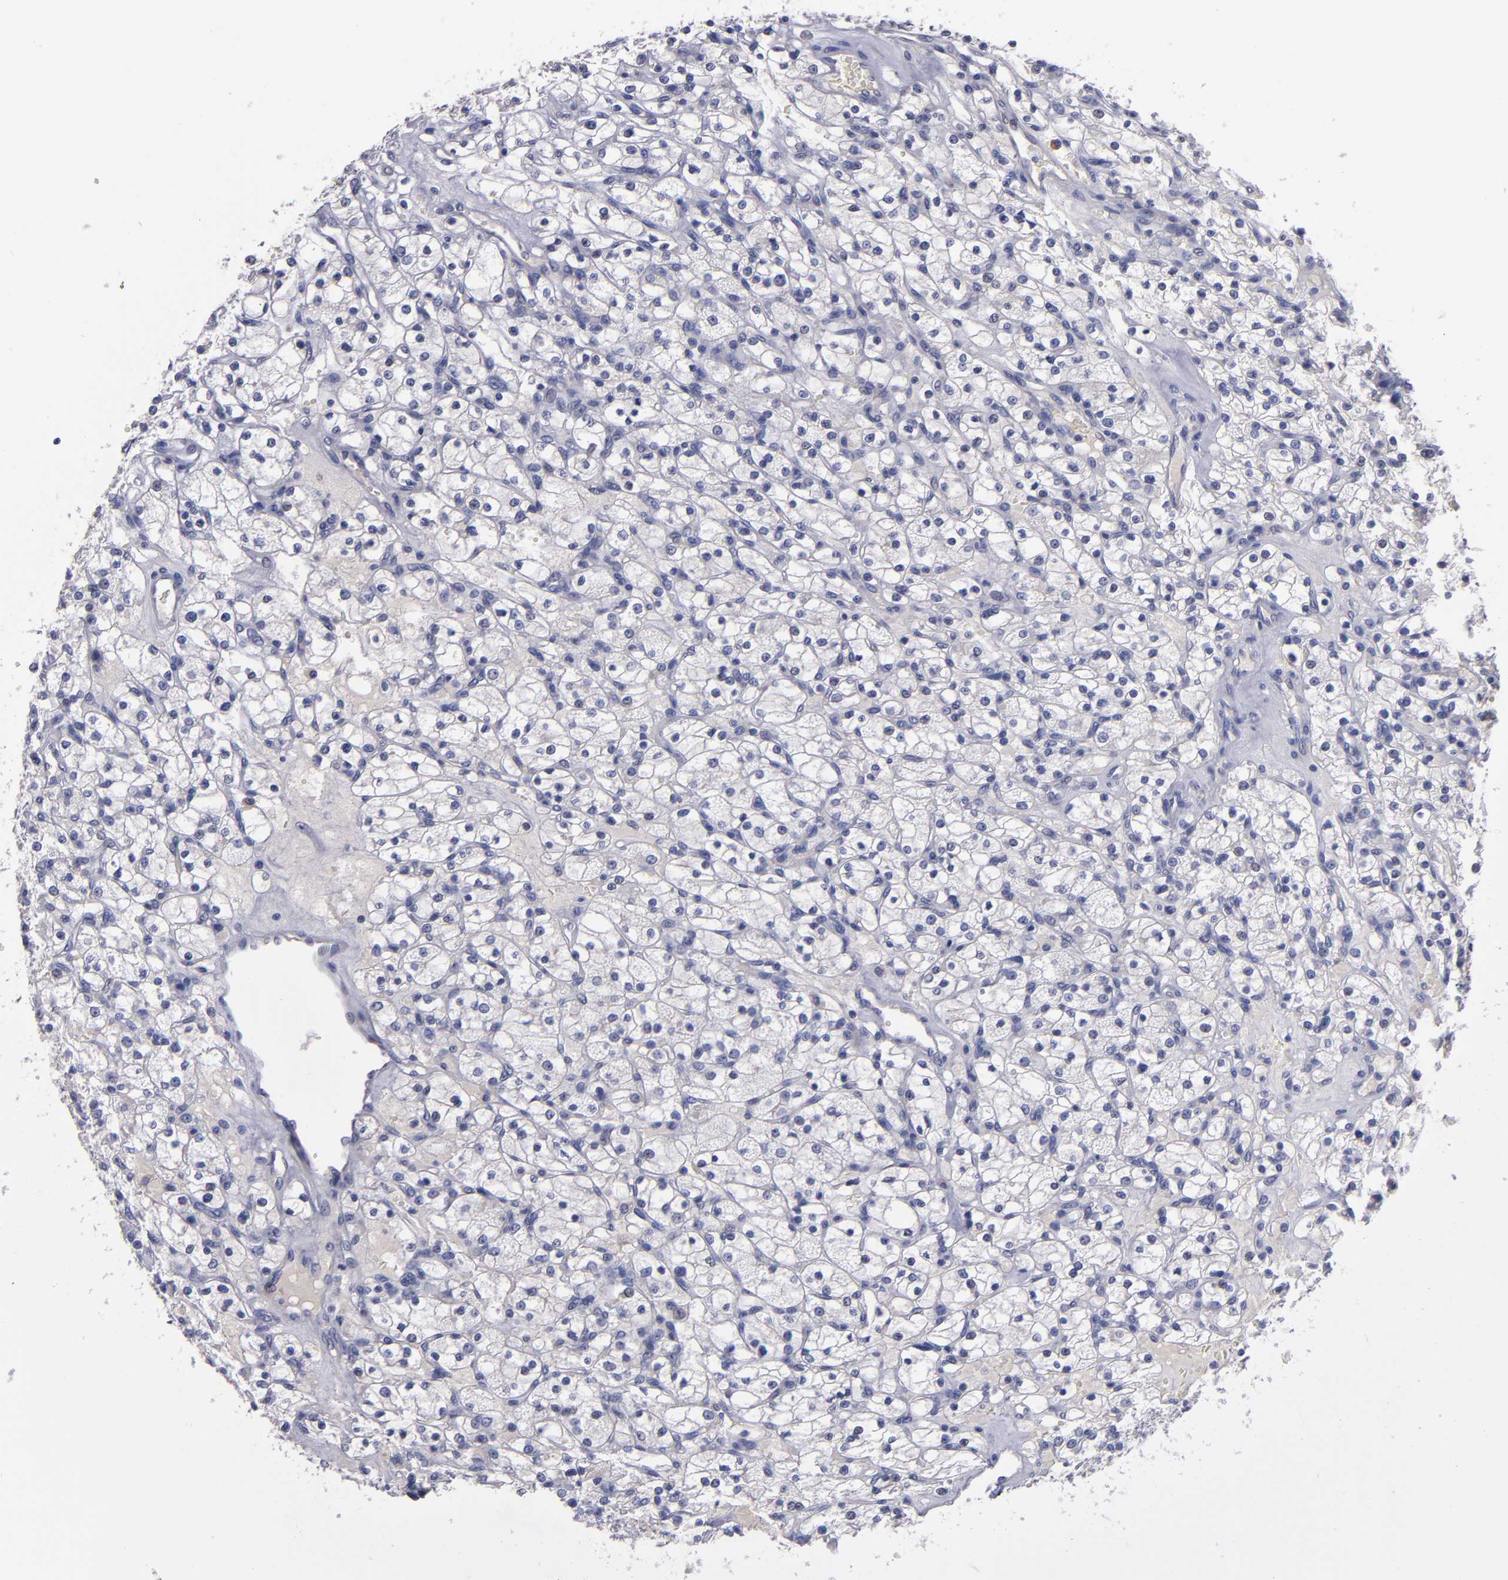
{"staining": {"intensity": "negative", "quantity": "none", "location": "none"}, "tissue": "renal cancer", "cell_type": "Tumor cells", "image_type": "cancer", "snomed": [{"axis": "morphology", "description": "Adenocarcinoma, NOS"}, {"axis": "topography", "description": "Kidney"}], "caption": "IHC of renal cancer (adenocarcinoma) shows no positivity in tumor cells.", "gene": "CDH3", "patient": {"sex": "female", "age": 83}}